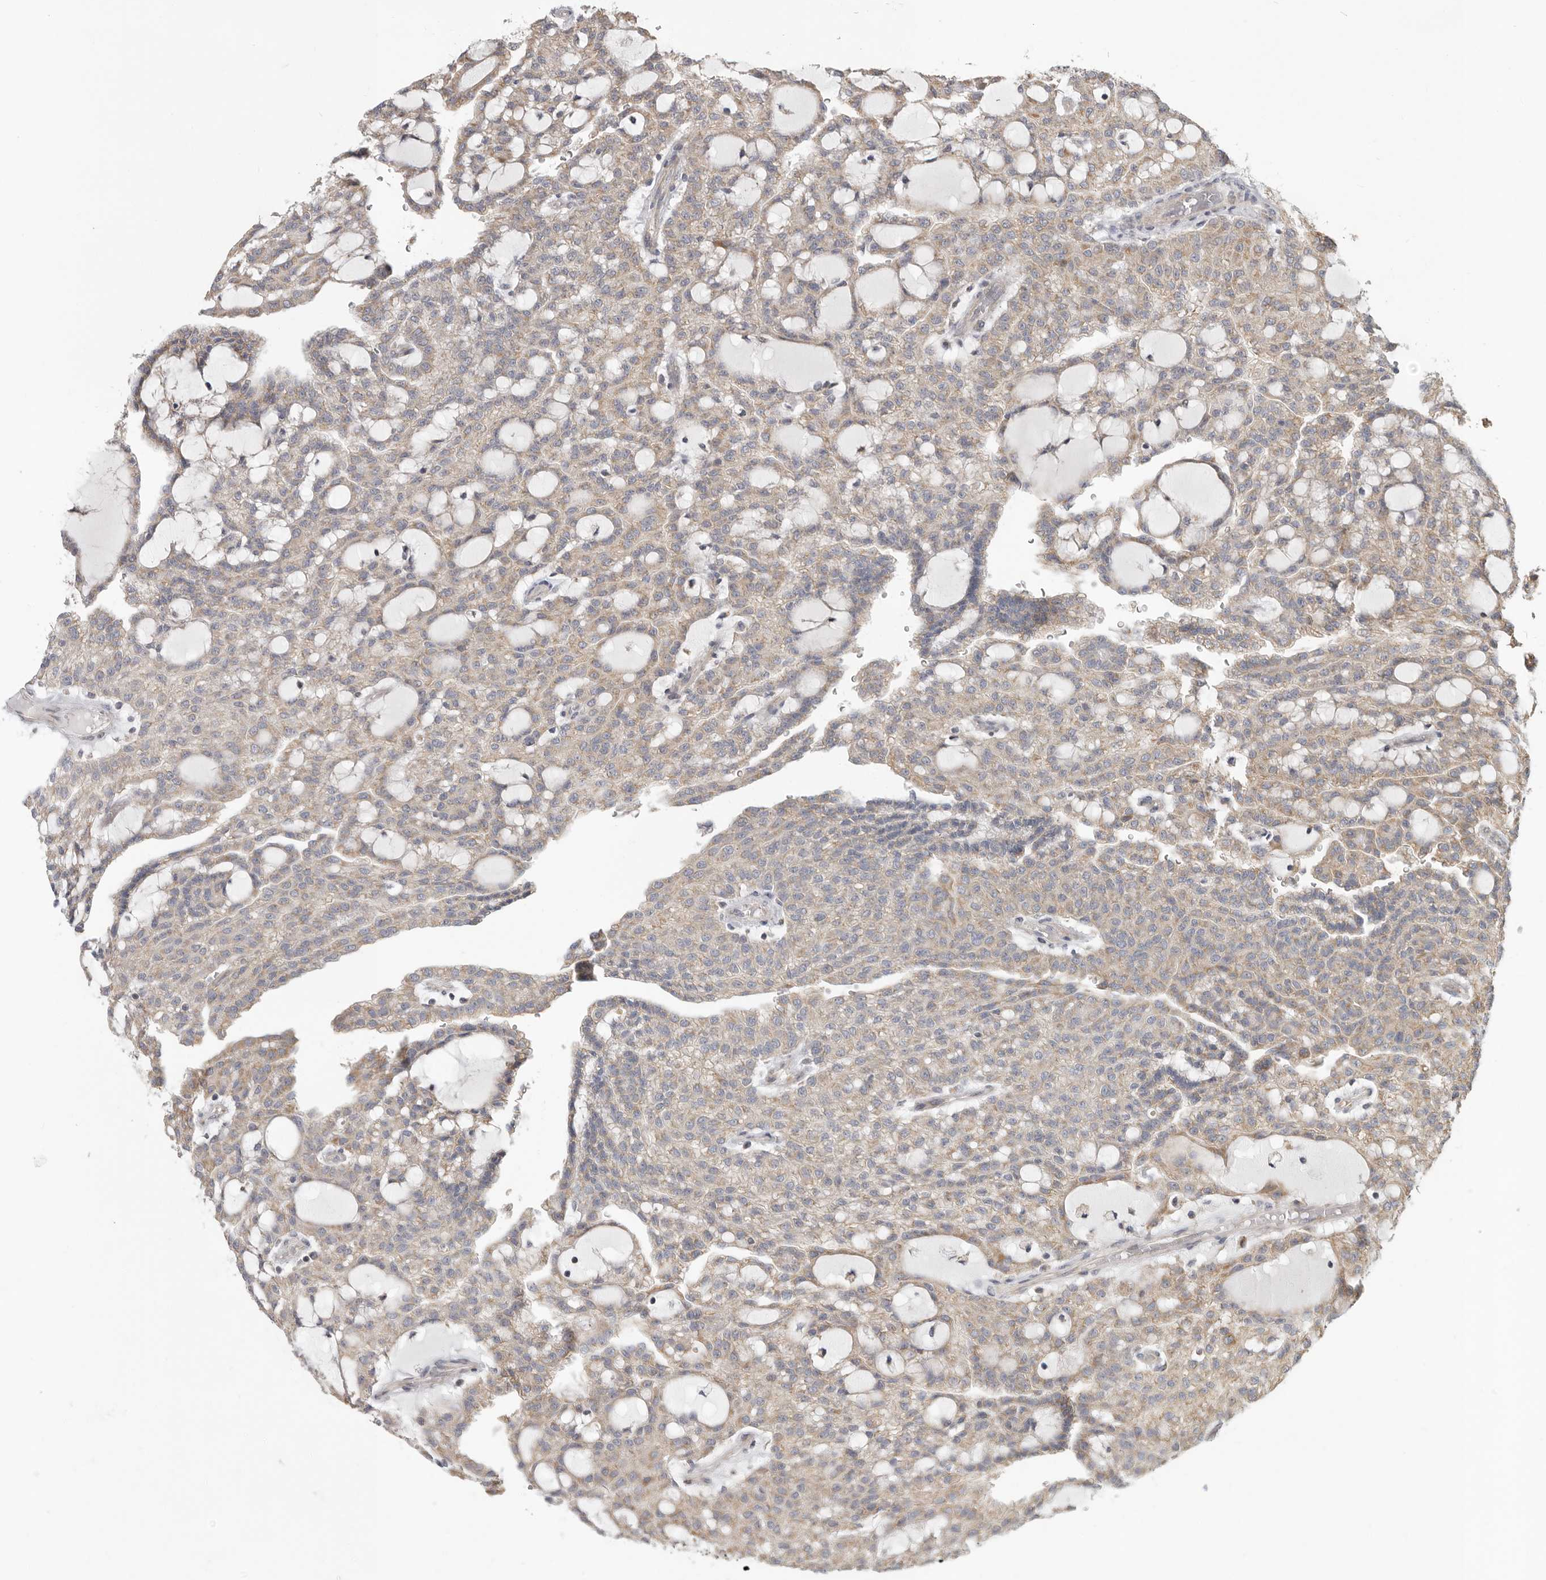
{"staining": {"intensity": "weak", "quantity": "25%-75%", "location": "cytoplasmic/membranous"}, "tissue": "renal cancer", "cell_type": "Tumor cells", "image_type": "cancer", "snomed": [{"axis": "morphology", "description": "Adenocarcinoma, NOS"}, {"axis": "topography", "description": "Kidney"}], "caption": "Immunohistochemical staining of human renal cancer (adenocarcinoma) reveals weak cytoplasmic/membranous protein positivity in about 25%-75% of tumor cells. Using DAB (3,3'-diaminobenzidine) (brown) and hematoxylin (blue) stains, captured at high magnification using brightfield microscopy.", "gene": "UNK", "patient": {"sex": "male", "age": 63}}